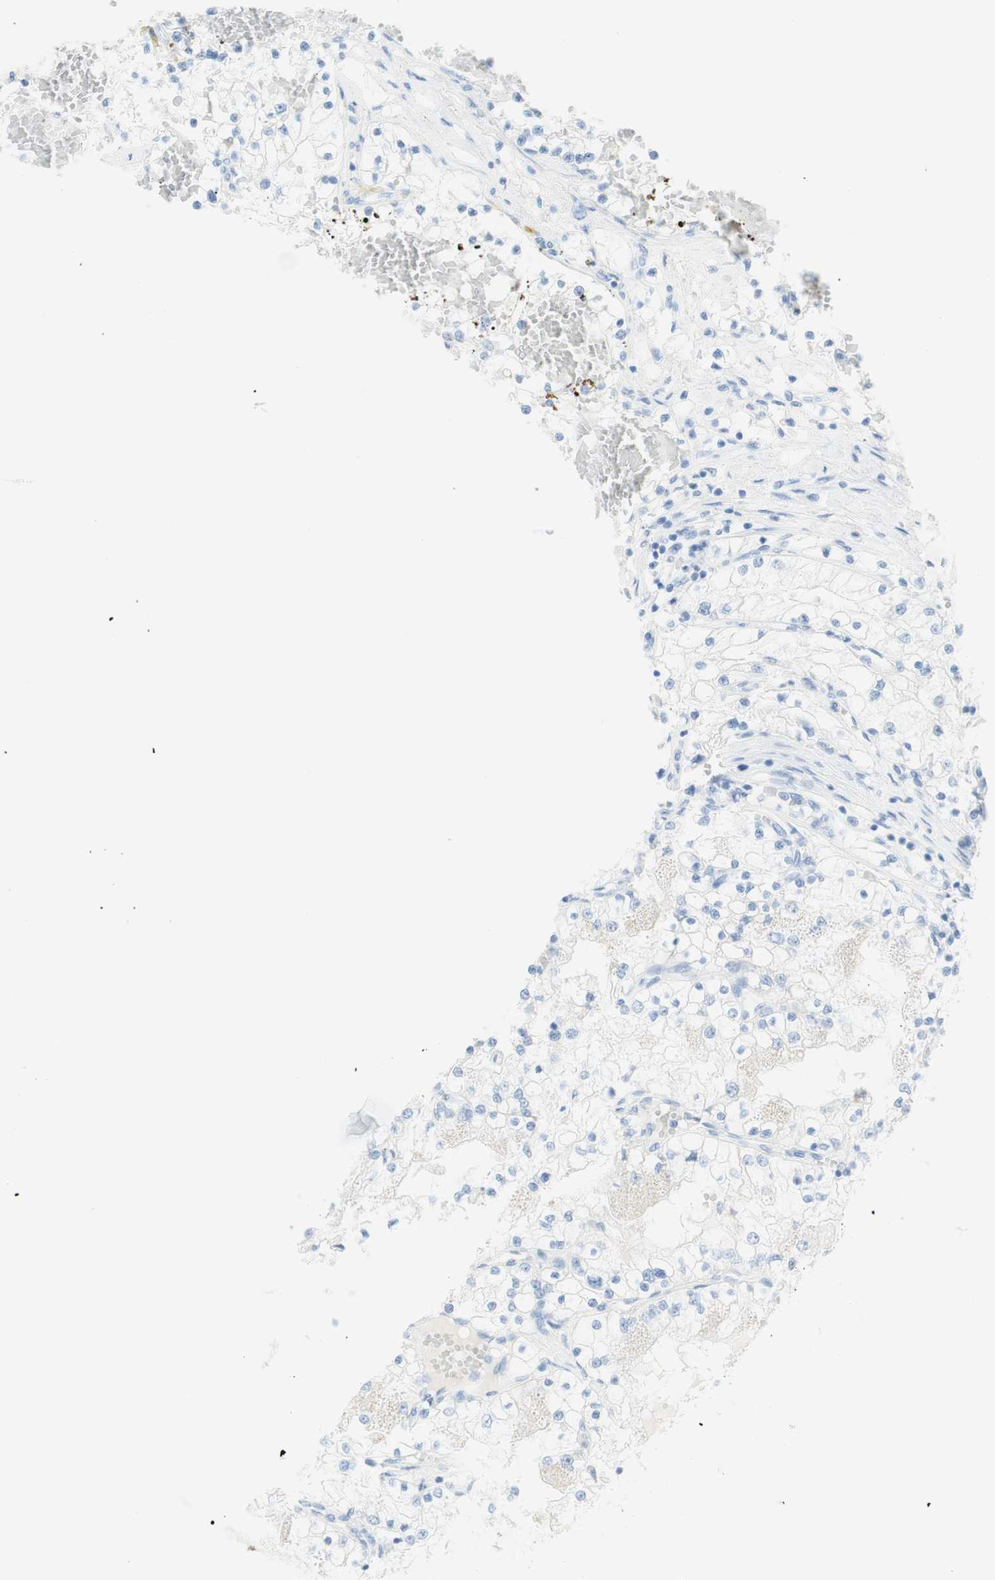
{"staining": {"intensity": "negative", "quantity": "none", "location": "none"}, "tissue": "renal cancer", "cell_type": "Tumor cells", "image_type": "cancer", "snomed": [{"axis": "morphology", "description": "Adenocarcinoma, NOS"}, {"axis": "topography", "description": "Kidney"}], "caption": "DAB immunohistochemical staining of human renal cancer displays no significant staining in tumor cells.", "gene": "TPO", "patient": {"sex": "male", "age": 68}}